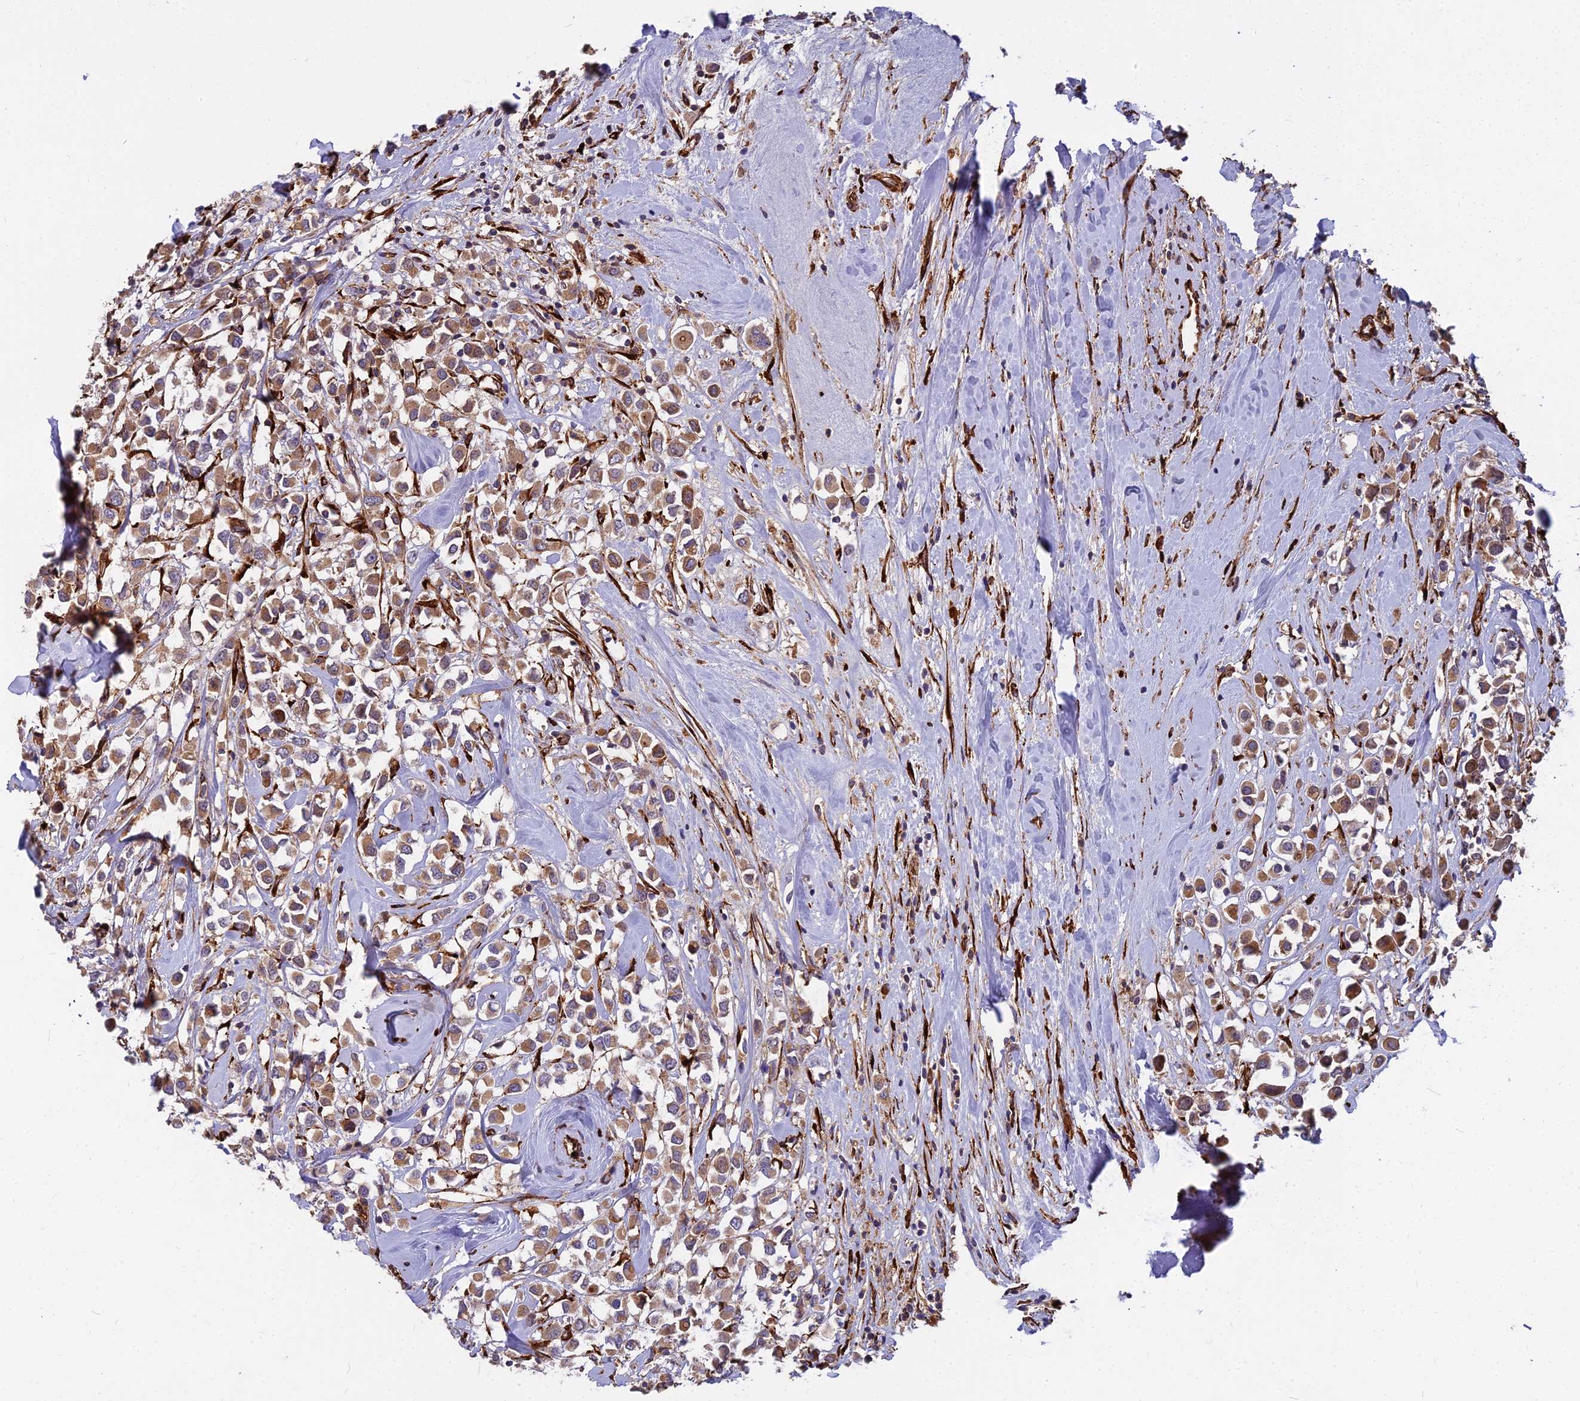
{"staining": {"intensity": "moderate", "quantity": ">75%", "location": "cytoplasmic/membranous"}, "tissue": "breast cancer", "cell_type": "Tumor cells", "image_type": "cancer", "snomed": [{"axis": "morphology", "description": "Duct carcinoma"}, {"axis": "topography", "description": "Breast"}], "caption": "Immunohistochemistry (IHC) of breast cancer reveals medium levels of moderate cytoplasmic/membranous positivity in approximately >75% of tumor cells.", "gene": "NDUFAF7", "patient": {"sex": "female", "age": 87}}